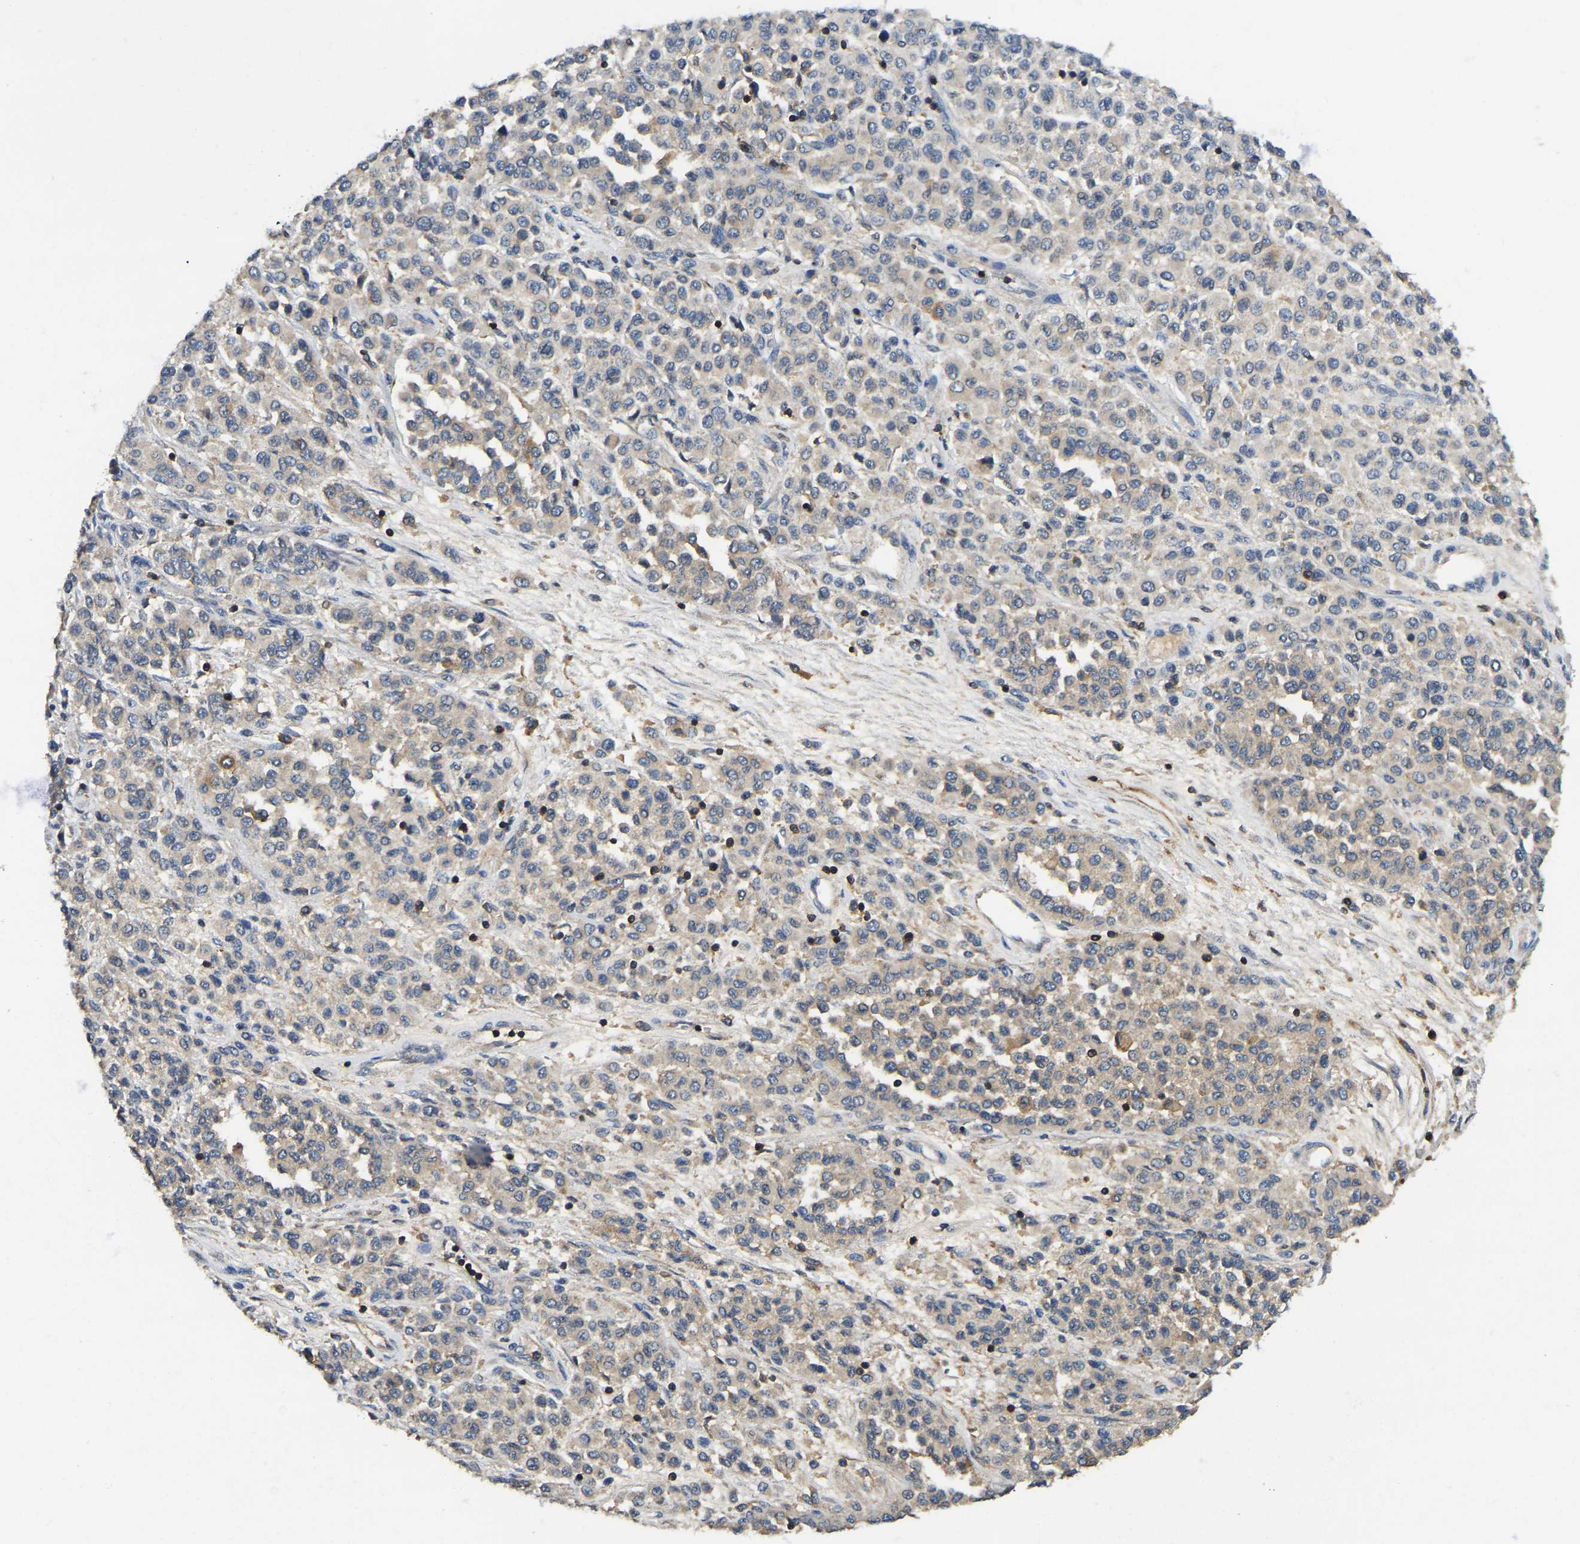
{"staining": {"intensity": "negative", "quantity": "none", "location": "none"}, "tissue": "melanoma", "cell_type": "Tumor cells", "image_type": "cancer", "snomed": [{"axis": "morphology", "description": "Malignant melanoma, Metastatic site"}, {"axis": "topography", "description": "Pancreas"}], "caption": "Histopathology image shows no significant protein staining in tumor cells of melanoma.", "gene": "SMPD2", "patient": {"sex": "female", "age": 30}}